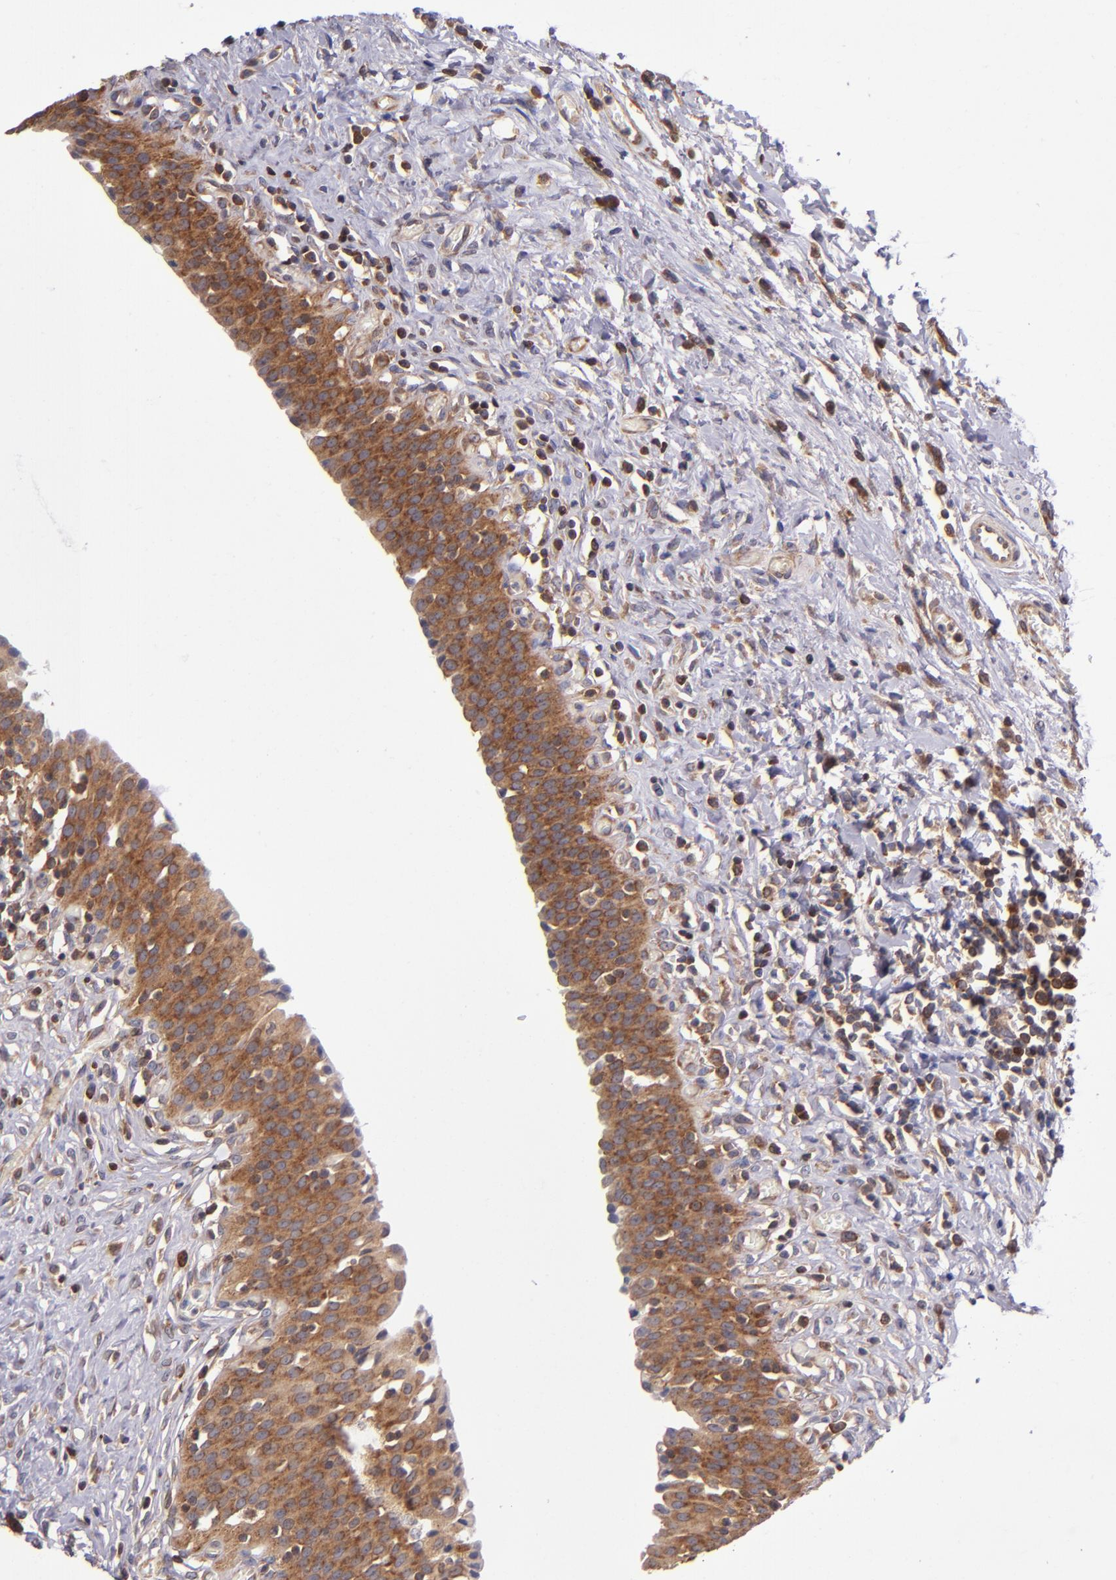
{"staining": {"intensity": "moderate", "quantity": ">75%", "location": "cytoplasmic/membranous"}, "tissue": "urinary bladder", "cell_type": "Urothelial cells", "image_type": "normal", "snomed": [{"axis": "morphology", "description": "Normal tissue, NOS"}, {"axis": "topography", "description": "Urinary bladder"}], "caption": "Urothelial cells exhibit medium levels of moderate cytoplasmic/membranous positivity in approximately >75% of cells in unremarkable human urinary bladder.", "gene": "EIF4ENIF1", "patient": {"sex": "male", "age": 51}}